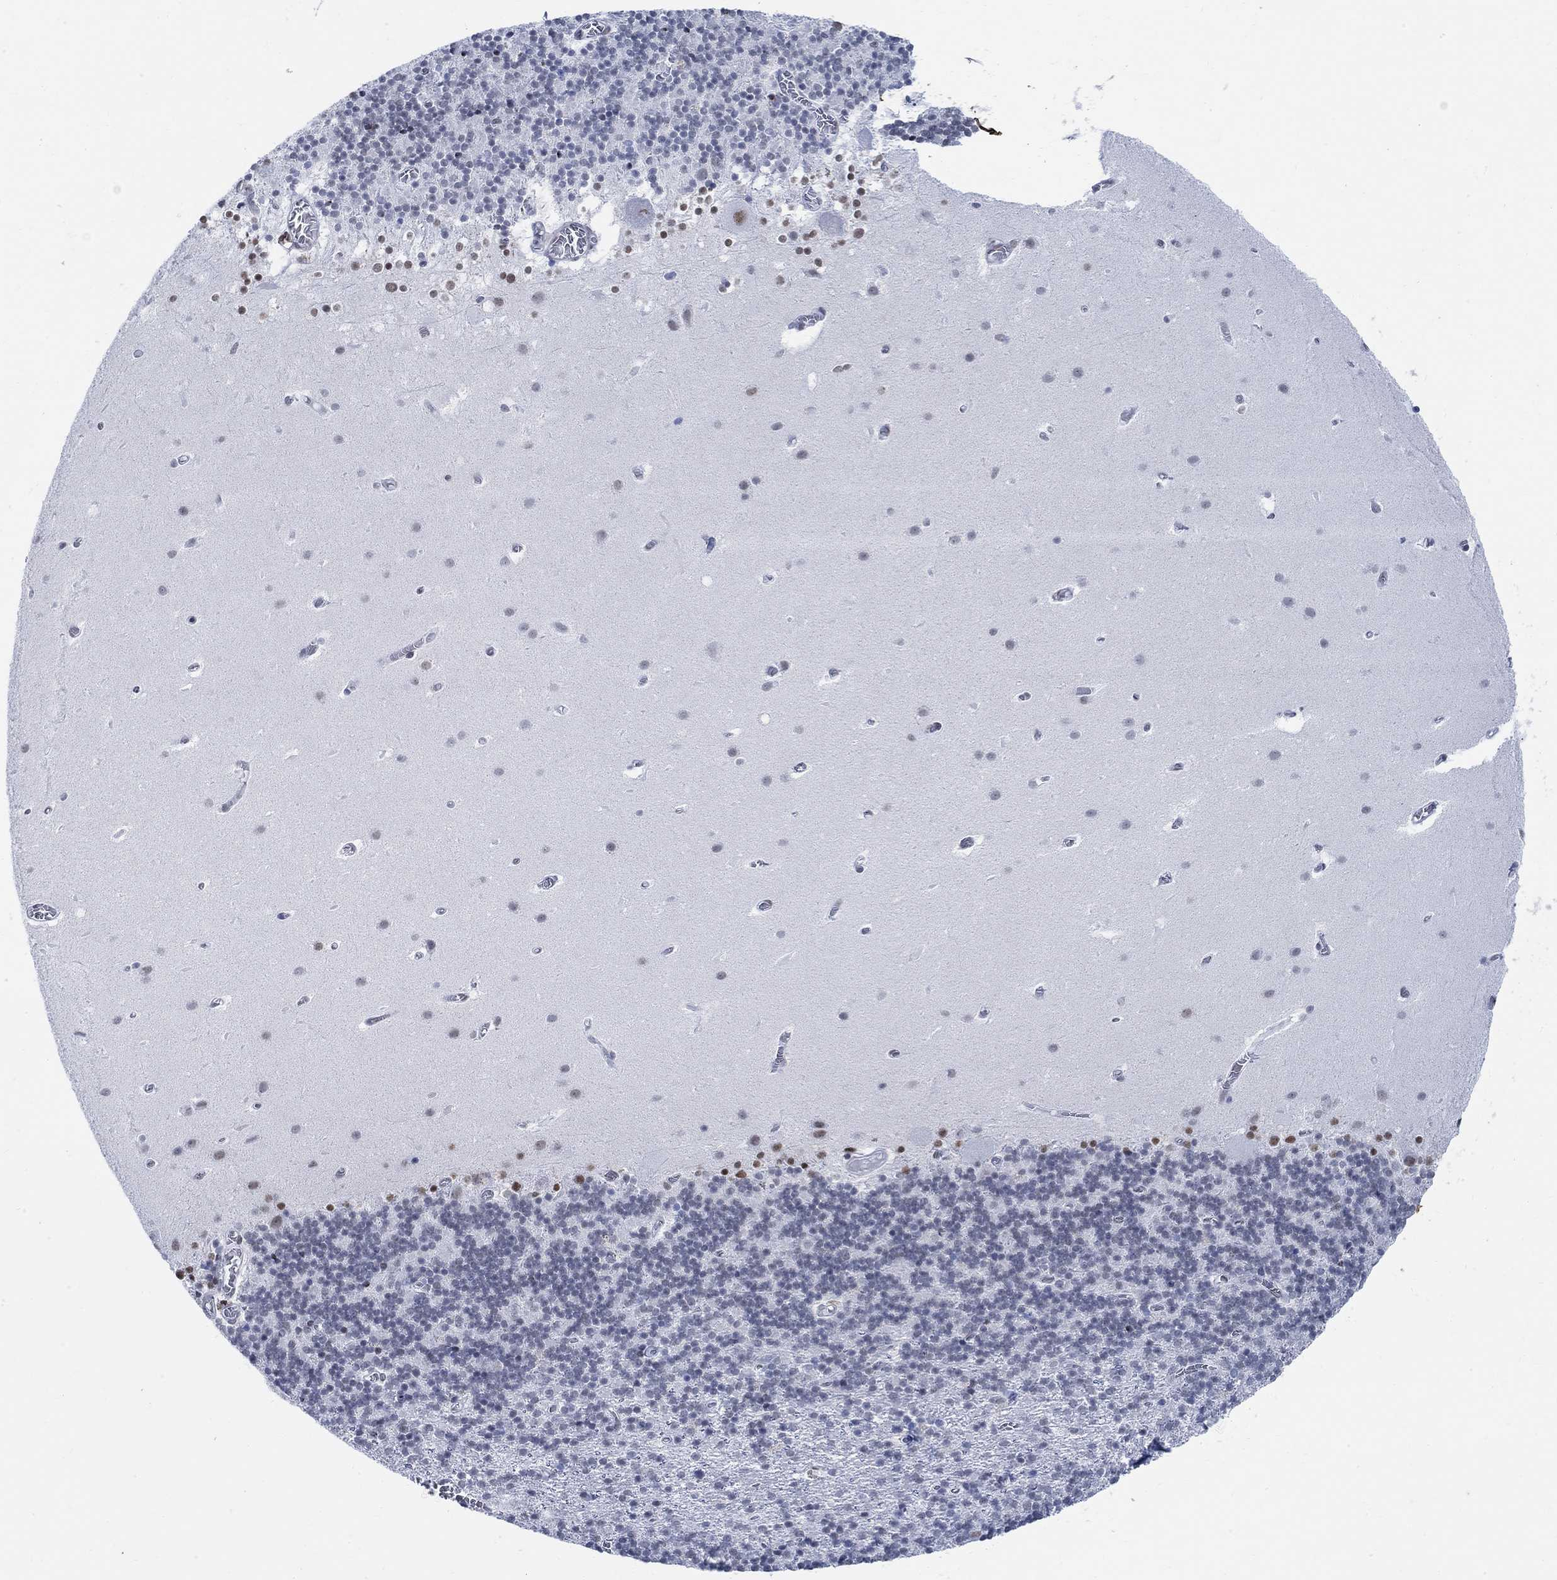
{"staining": {"intensity": "negative", "quantity": "none", "location": "none"}, "tissue": "cerebellum", "cell_type": "Cells in granular layer", "image_type": "normal", "snomed": [{"axis": "morphology", "description": "Normal tissue, NOS"}, {"axis": "topography", "description": "Cerebellum"}], "caption": "This photomicrograph is of normal cerebellum stained with immunohistochemistry to label a protein in brown with the nuclei are counter-stained blue. There is no staining in cells in granular layer. (Brightfield microscopy of DAB immunohistochemistry (IHC) at high magnification).", "gene": "DLK1", "patient": {"sex": "male", "age": 70}}